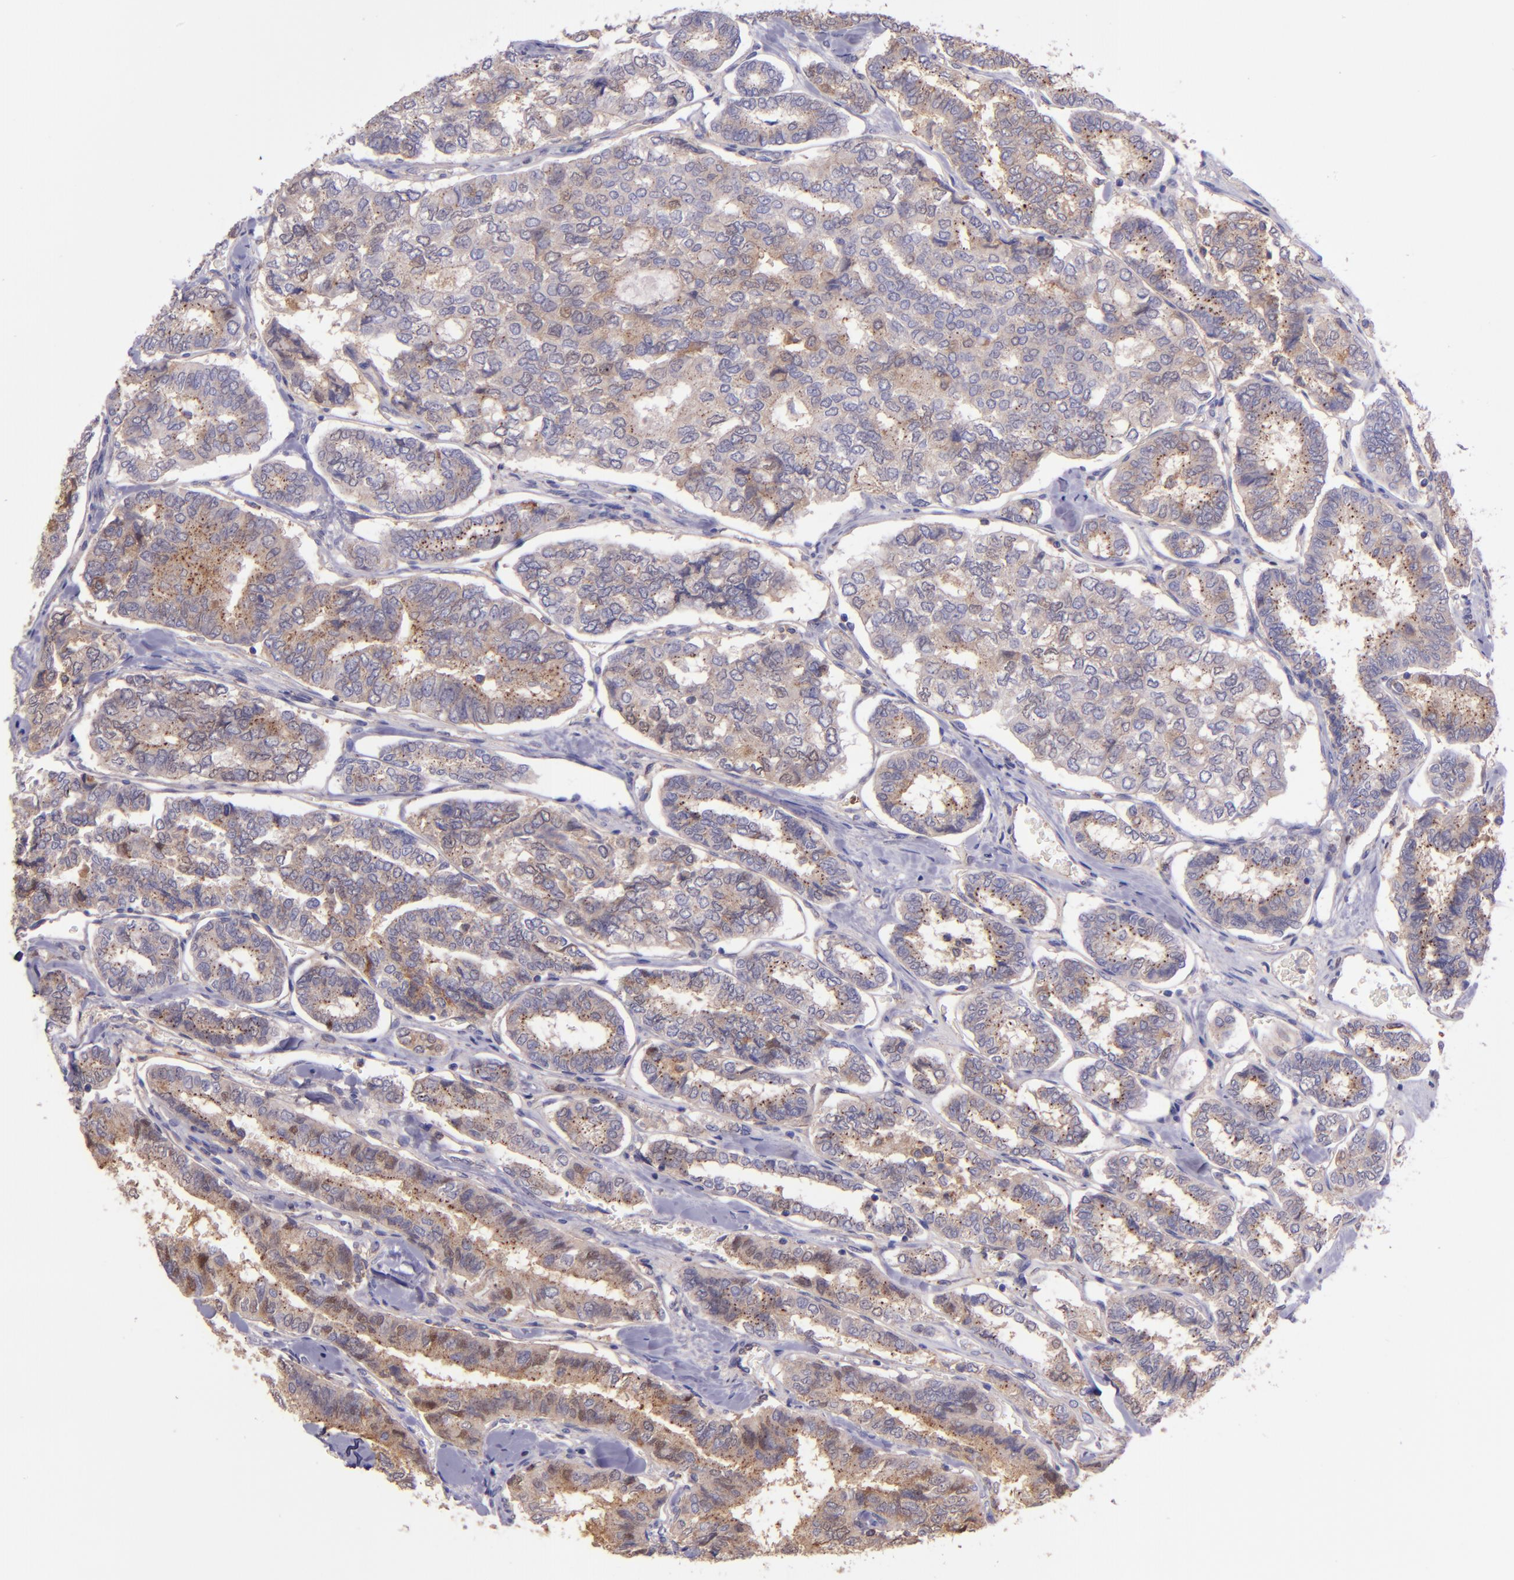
{"staining": {"intensity": "weak", "quantity": ">75%", "location": "cytoplasmic/membranous,nuclear"}, "tissue": "thyroid cancer", "cell_type": "Tumor cells", "image_type": "cancer", "snomed": [{"axis": "morphology", "description": "Papillary adenocarcinoma, NOS"}, {"axis": "topography", "description": "Thyroid gland"}], "caption": "The immunohistochemical stain highlights weak cytoplasmic/membranous and nuclear staining in tumor cells of papillary adenocarcinoma (thyroid) tissue.", "gene": "WASHC1", "patient": {"sex": "female", "age": 35}}